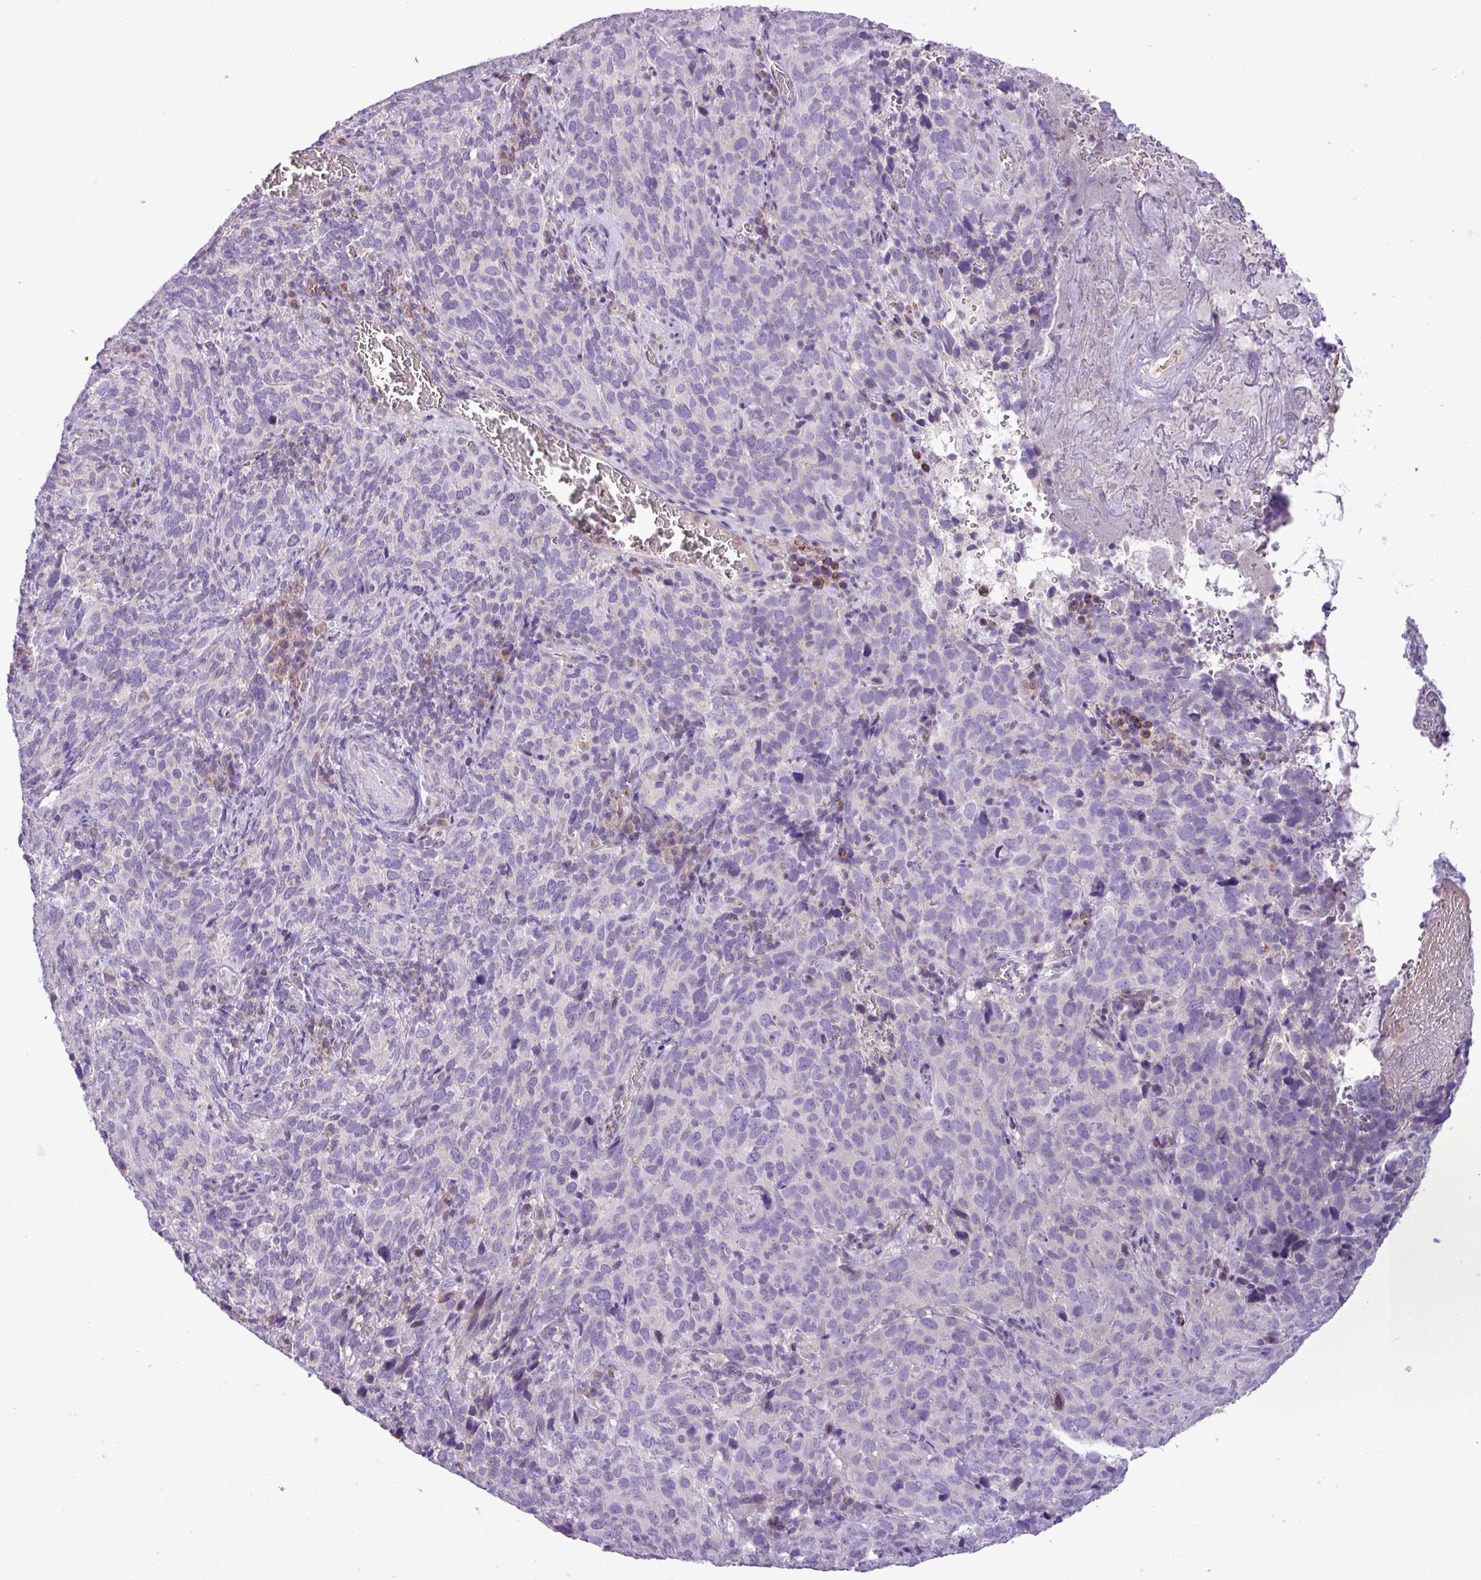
{"staining": {"intensity": "negative", "quantity": "none", "location": "none"}, "tissue": "cervical cancer", "cell_type": "Tumor cells", "image_type": "cancer", "snomed": [{"axis": "morphology", "description": "Squamous cell carcinoma, NOS"}, {"axis": "topography", "description": "Cervix"}], "caption": "A histopathology image of human cervical cancer is negative for staining in tumor cells. (Brightfield microscopy of DAB IHC at high magnification).", "gene": "FAM183A", "patient": {"sex": "female", "age": 51}}